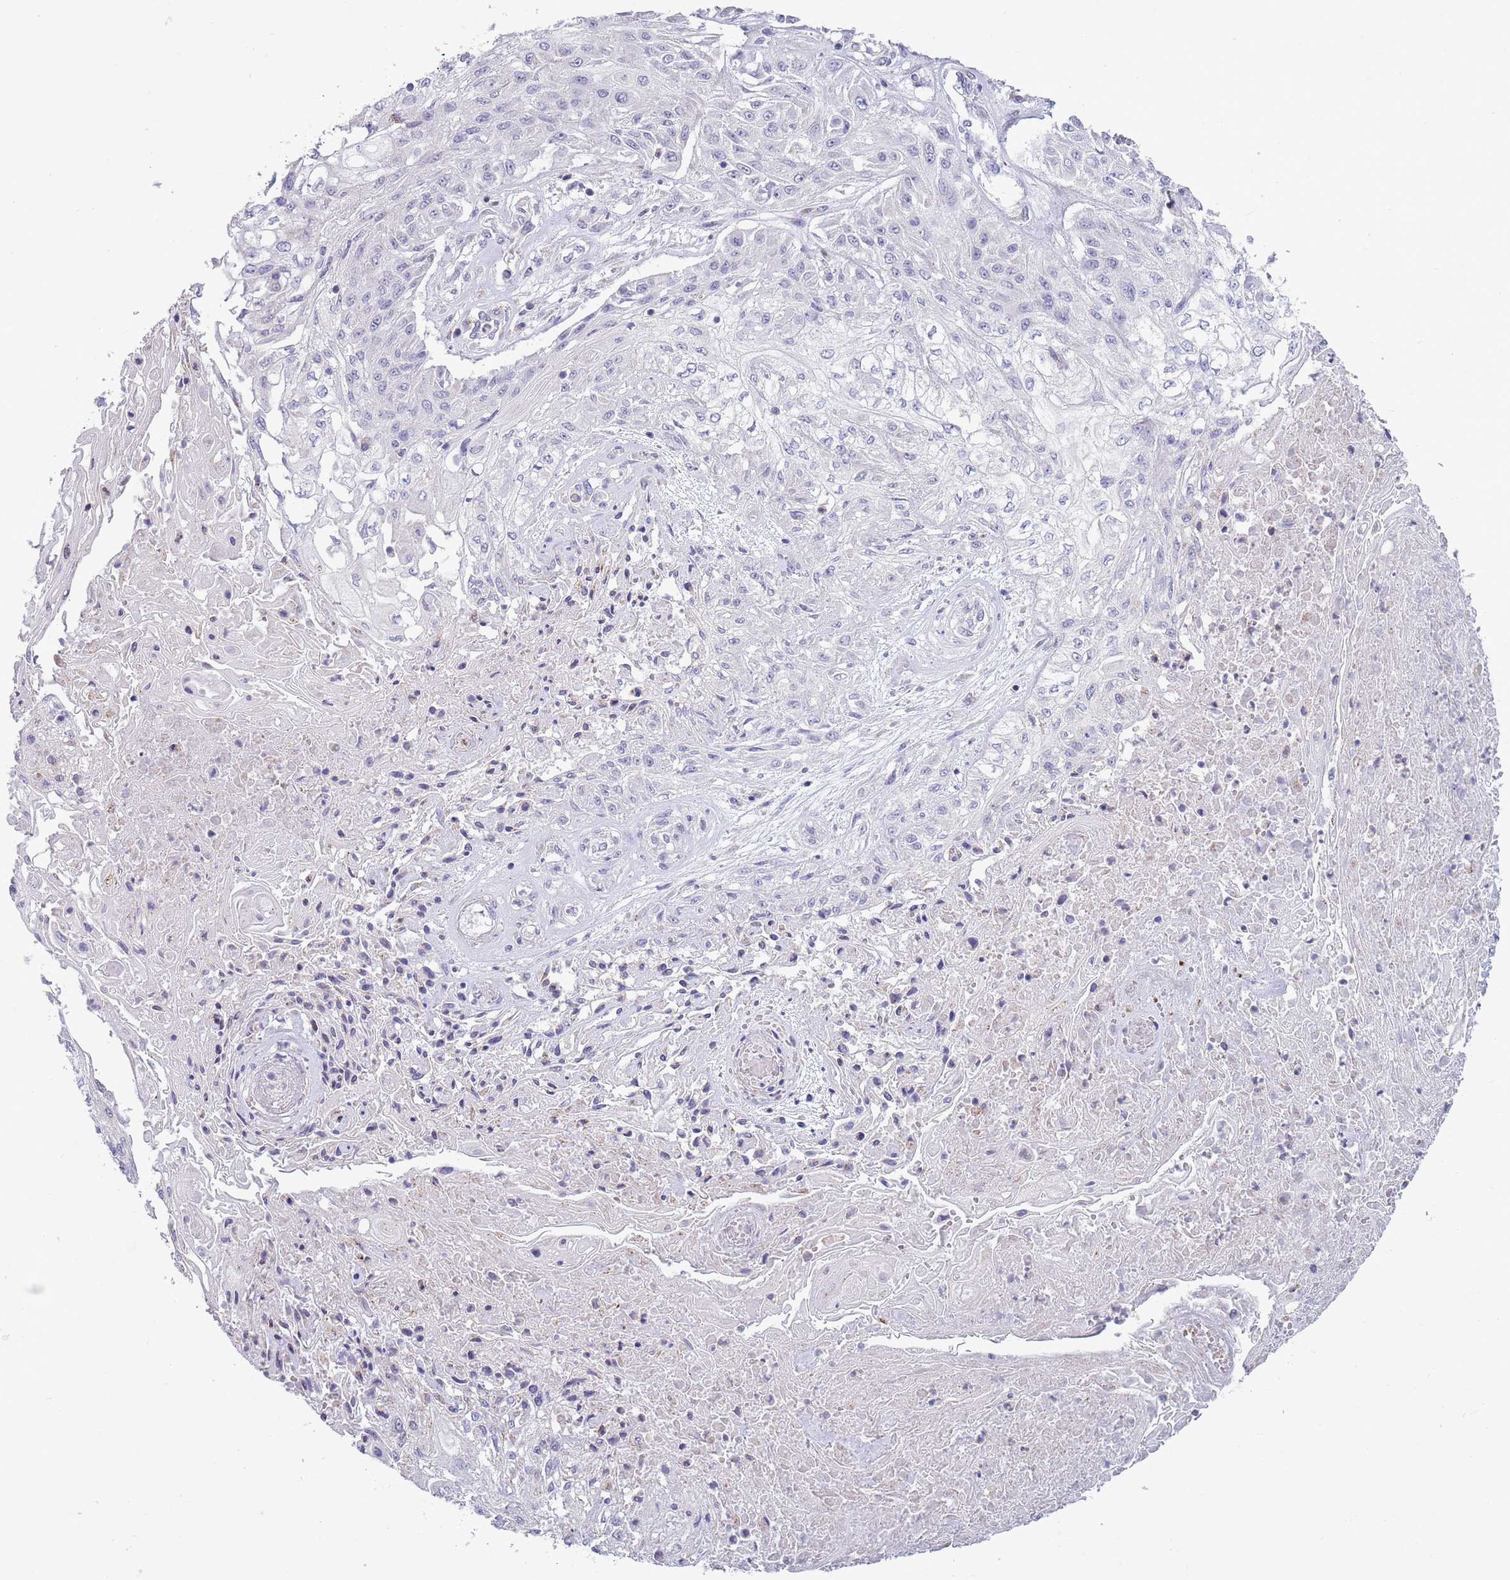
{"staining": {"intensity": "negative", "quantity": "none", "location": "none"}, "tissue": "skin cancer", "cell_type": "Tumor cells", "image_type": "cancer", "snomed": [{"axis": "morphology", "description": "Squamous cell carcinoma, NOS"}, {"axis": "morphology", "description": "Squamous cell carcinoma, metastatic, NOS"}, {"axis": "topography", "description": "Skin"}, {"axis": "topography", "description": "Lymph node"}], "caption": "Photomicrograph shows no protein positivity in tumor cells of skin cancer tissue.", "gene": "ACSBG1", "patient": {"sex": "male", "age": 75}}